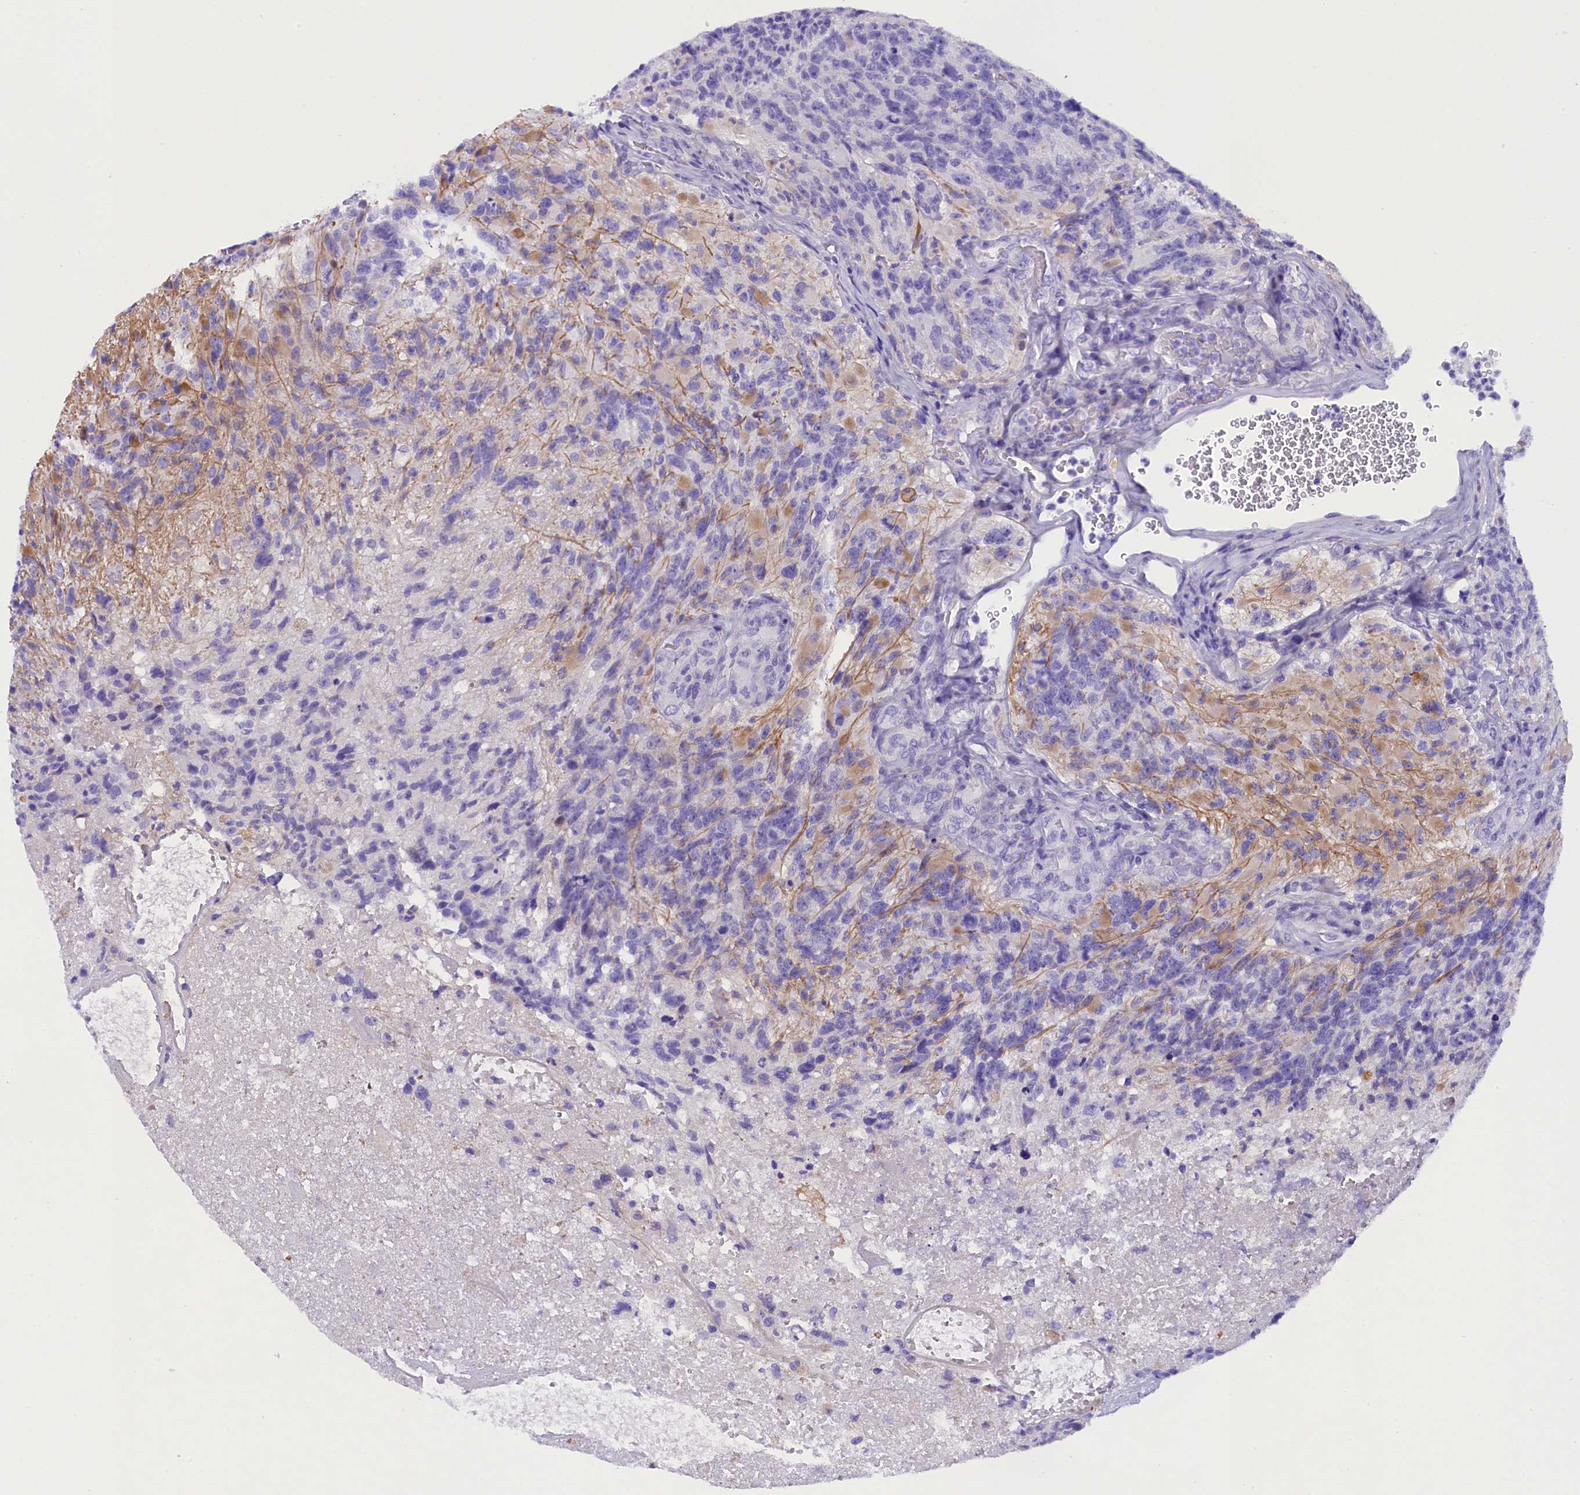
{"staining": {"intensity": "negative", "quantity": "none", "location": "none"}, "tissue": "glioma", "cell_type": "Tumor cells", "image_type": "cancer", "snomed": [{"axis": "morphology", "description": "Glioma, malignant, High grade"}, {"axis": "topography", "description": "Brain"}], "caption": "DAB (3,3'-diaminobenzidine) immunohistochemical staining of human malignant glioma (high-grade) exhibits no significant staining in tumor cells. (Stains: DAB immunohistochemistry with hematoxylin counter stain, Microscopy: brightfield microscopy at high magnification).", "gene": "SOD3", "patient": {"sex": "male", "age": 76}}